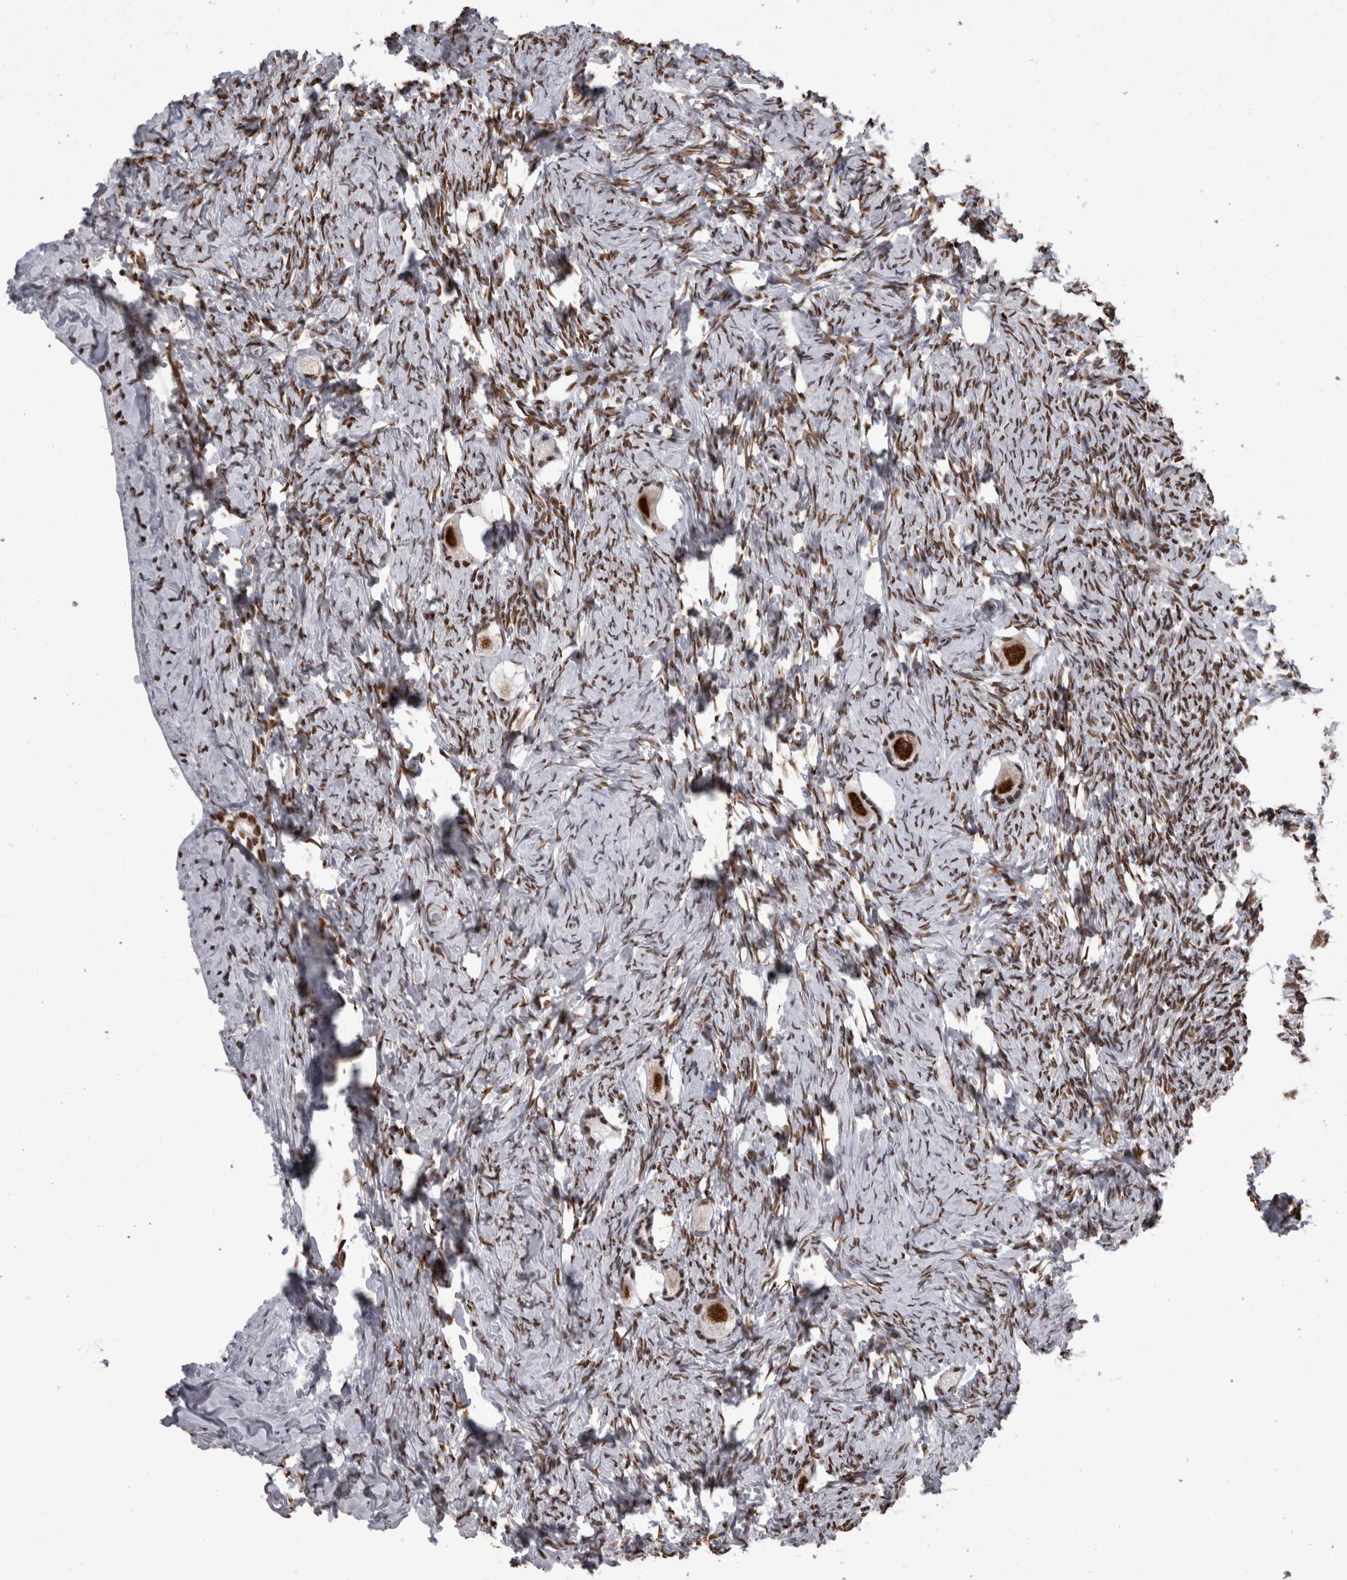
{"staining": {"intensity": "strong", "quantity": ">75%", "location": "nuclear"}, "tissue": "ovary", "cell_type": "Follicle cells", "image_type": "normal", "snomed": [{"axis": "morphology", "description": "Normal tissue, NOS"}, {"axis": "topography", "description": "Ovary"}], "caption": "Strong nuclear expression is appreciated in approximately >75% of follicle cells in normal ovary. The protein is stained brown, and the nuclei are stained in blue (DAB IHC with brightfield microscopy, high magnification).", "gene": "HNRNPM", "patient": {"sex": "female", "age": 27}}